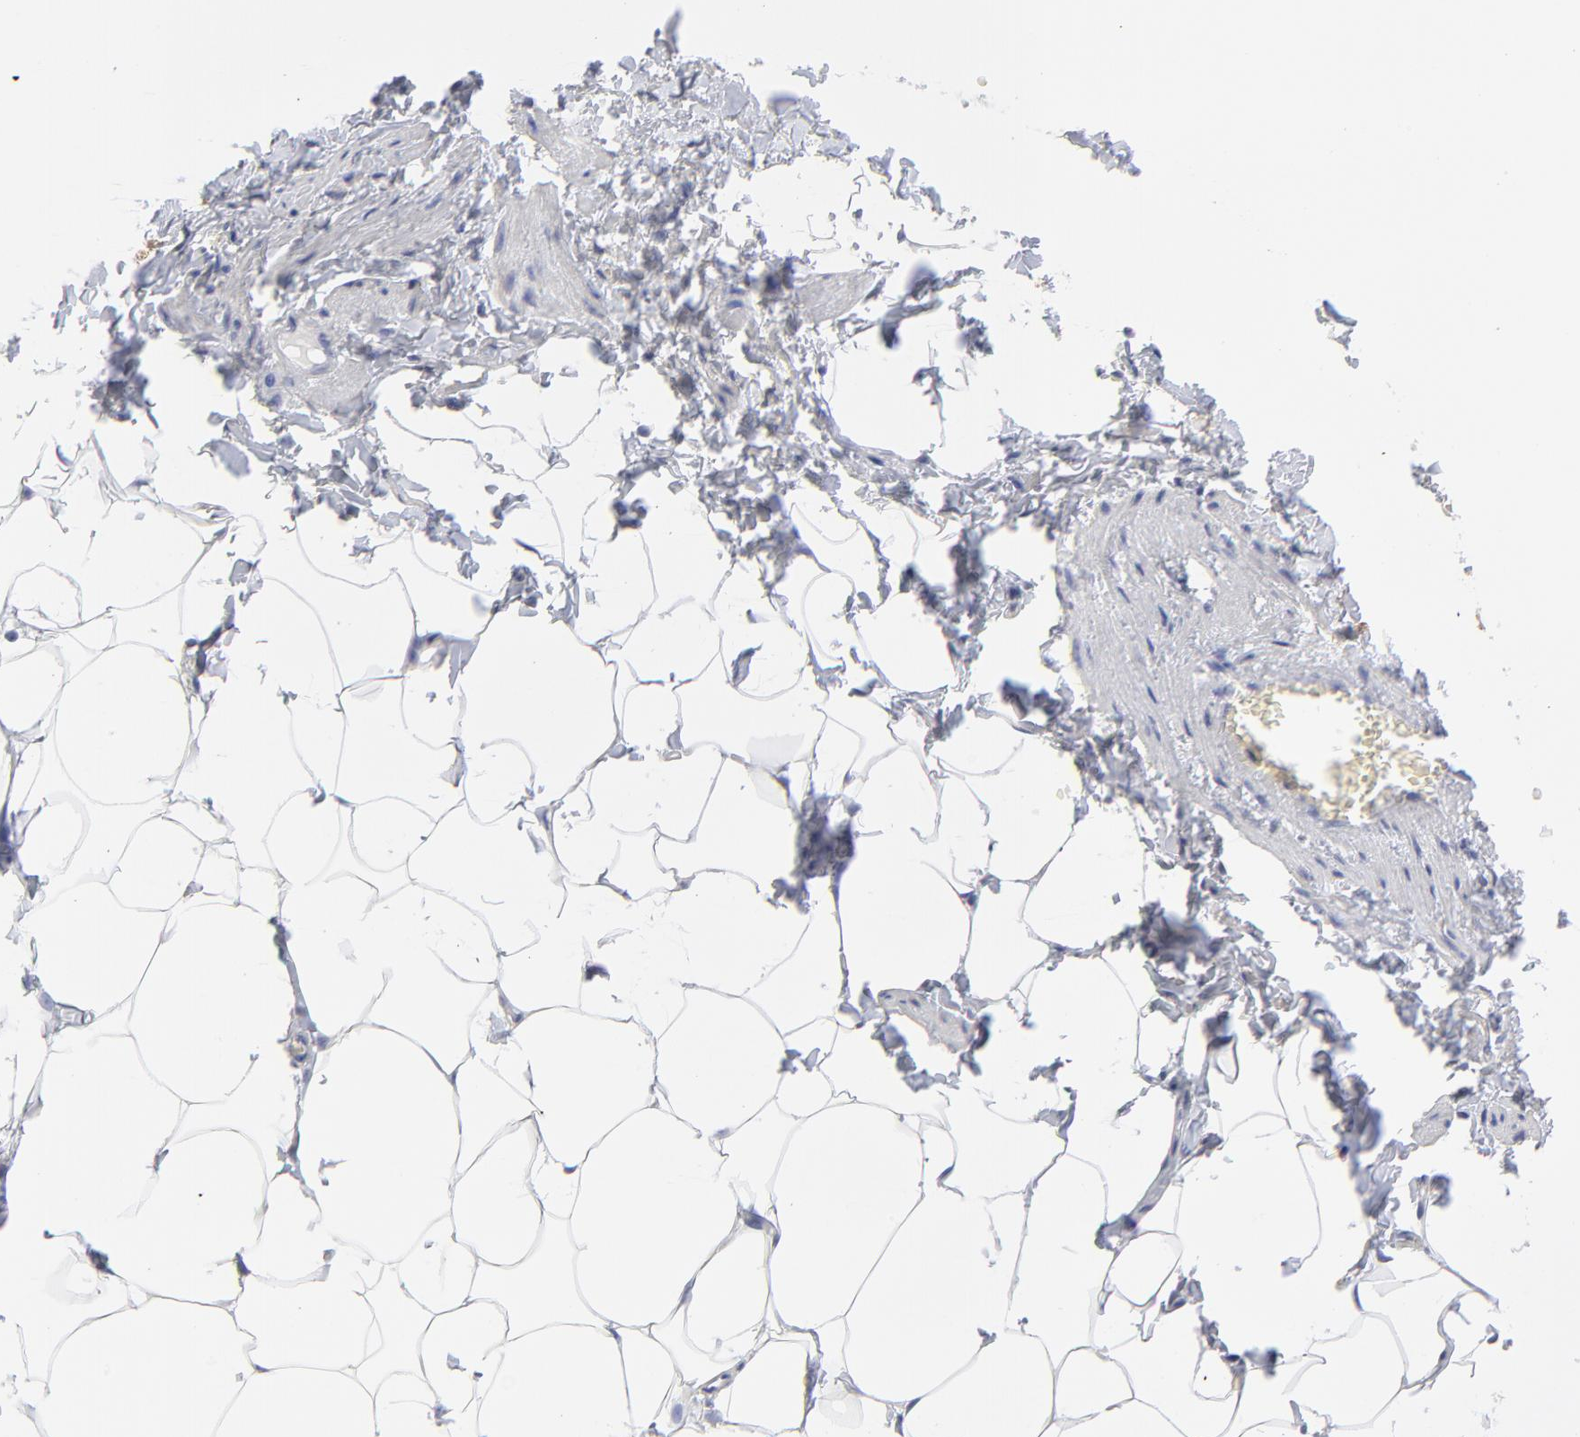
{"staining": {"intensity": "negative", "quantity": "none", "location": "none"}, "tissue": "adipose tissue", "cell_type": "Adipocytes", "image_type": "normal", "snomed": [{"axis": "morphology", "description": "Normal tissue, NOS"}, {"axis": "topography", "description": "Vascular tissue"}], "caption": "Immunohistochemistry (IHC) micrograph of unremarkable human adipose tissue stained for a protein (brown), which shows no staining in adipocytes. (Stains: DAB (3,3'-diaminobenzidine) IHC with hematoxylin counter stain, Microscopy: brightfield microscopy at high magnification).", "gene": "DUSP9", "patient": {"sex": "male", "age": 41}}